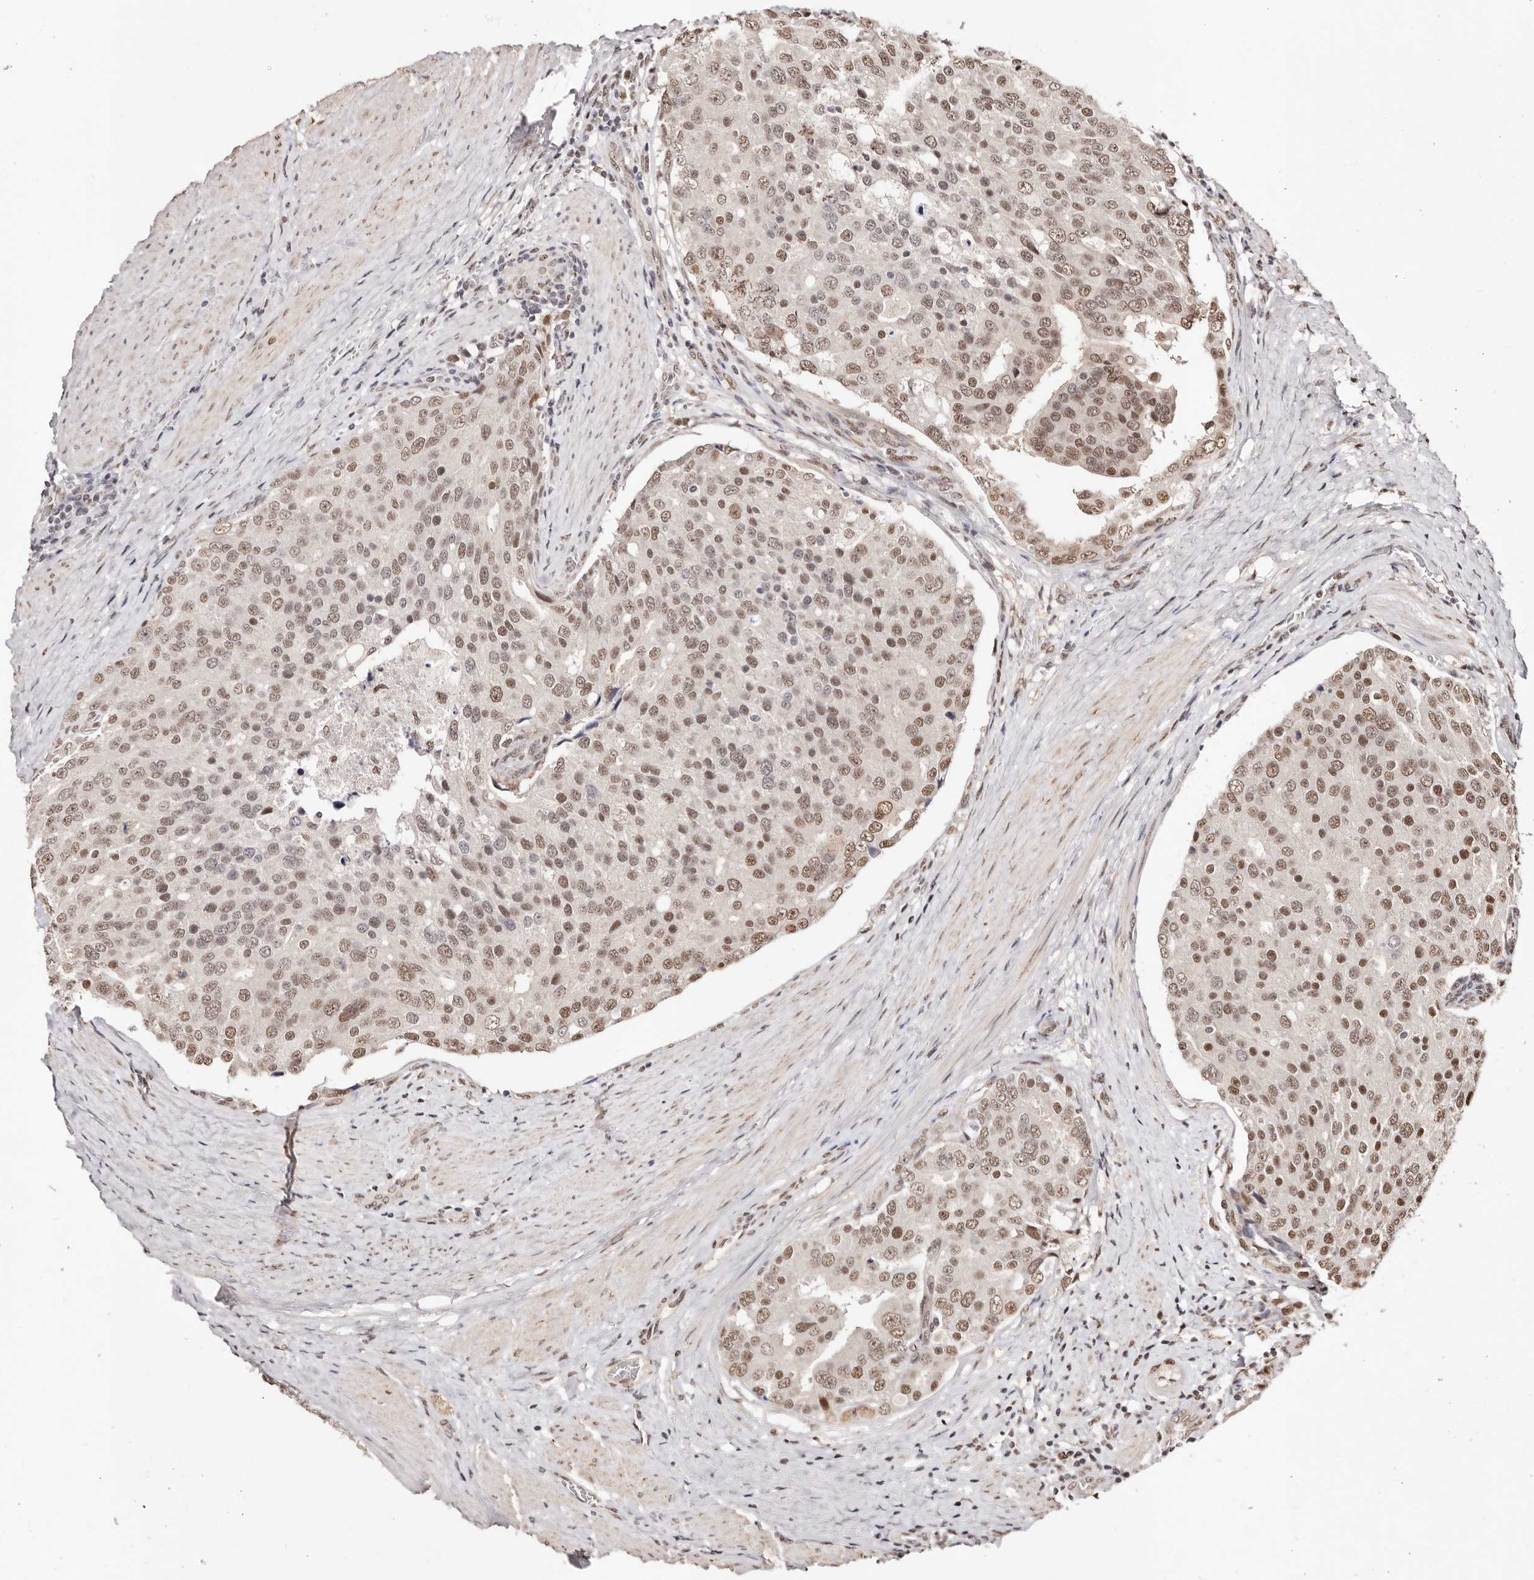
{"staining": {"intensity": "moderate", "quantity": ">75%", "location": "nuclear"}, "tissue": "prostate cancer", "cell_type": "Tumor cells", "image_type": "cancer", "snomed": [{"axis": "morphology", "description": "Adenocarcinoma, High grade"}, {"axis": "topography", "description": "Prostate"}], "caption": "This is an image of immunohistochemistry (IHC) staining of prostate cancer (high-grade adenocarcinoma), which shows moderate expression in the nuclear of tumor cells.", "gene": "BICRAL", "patient": {"sex": "male", "age": 50}}